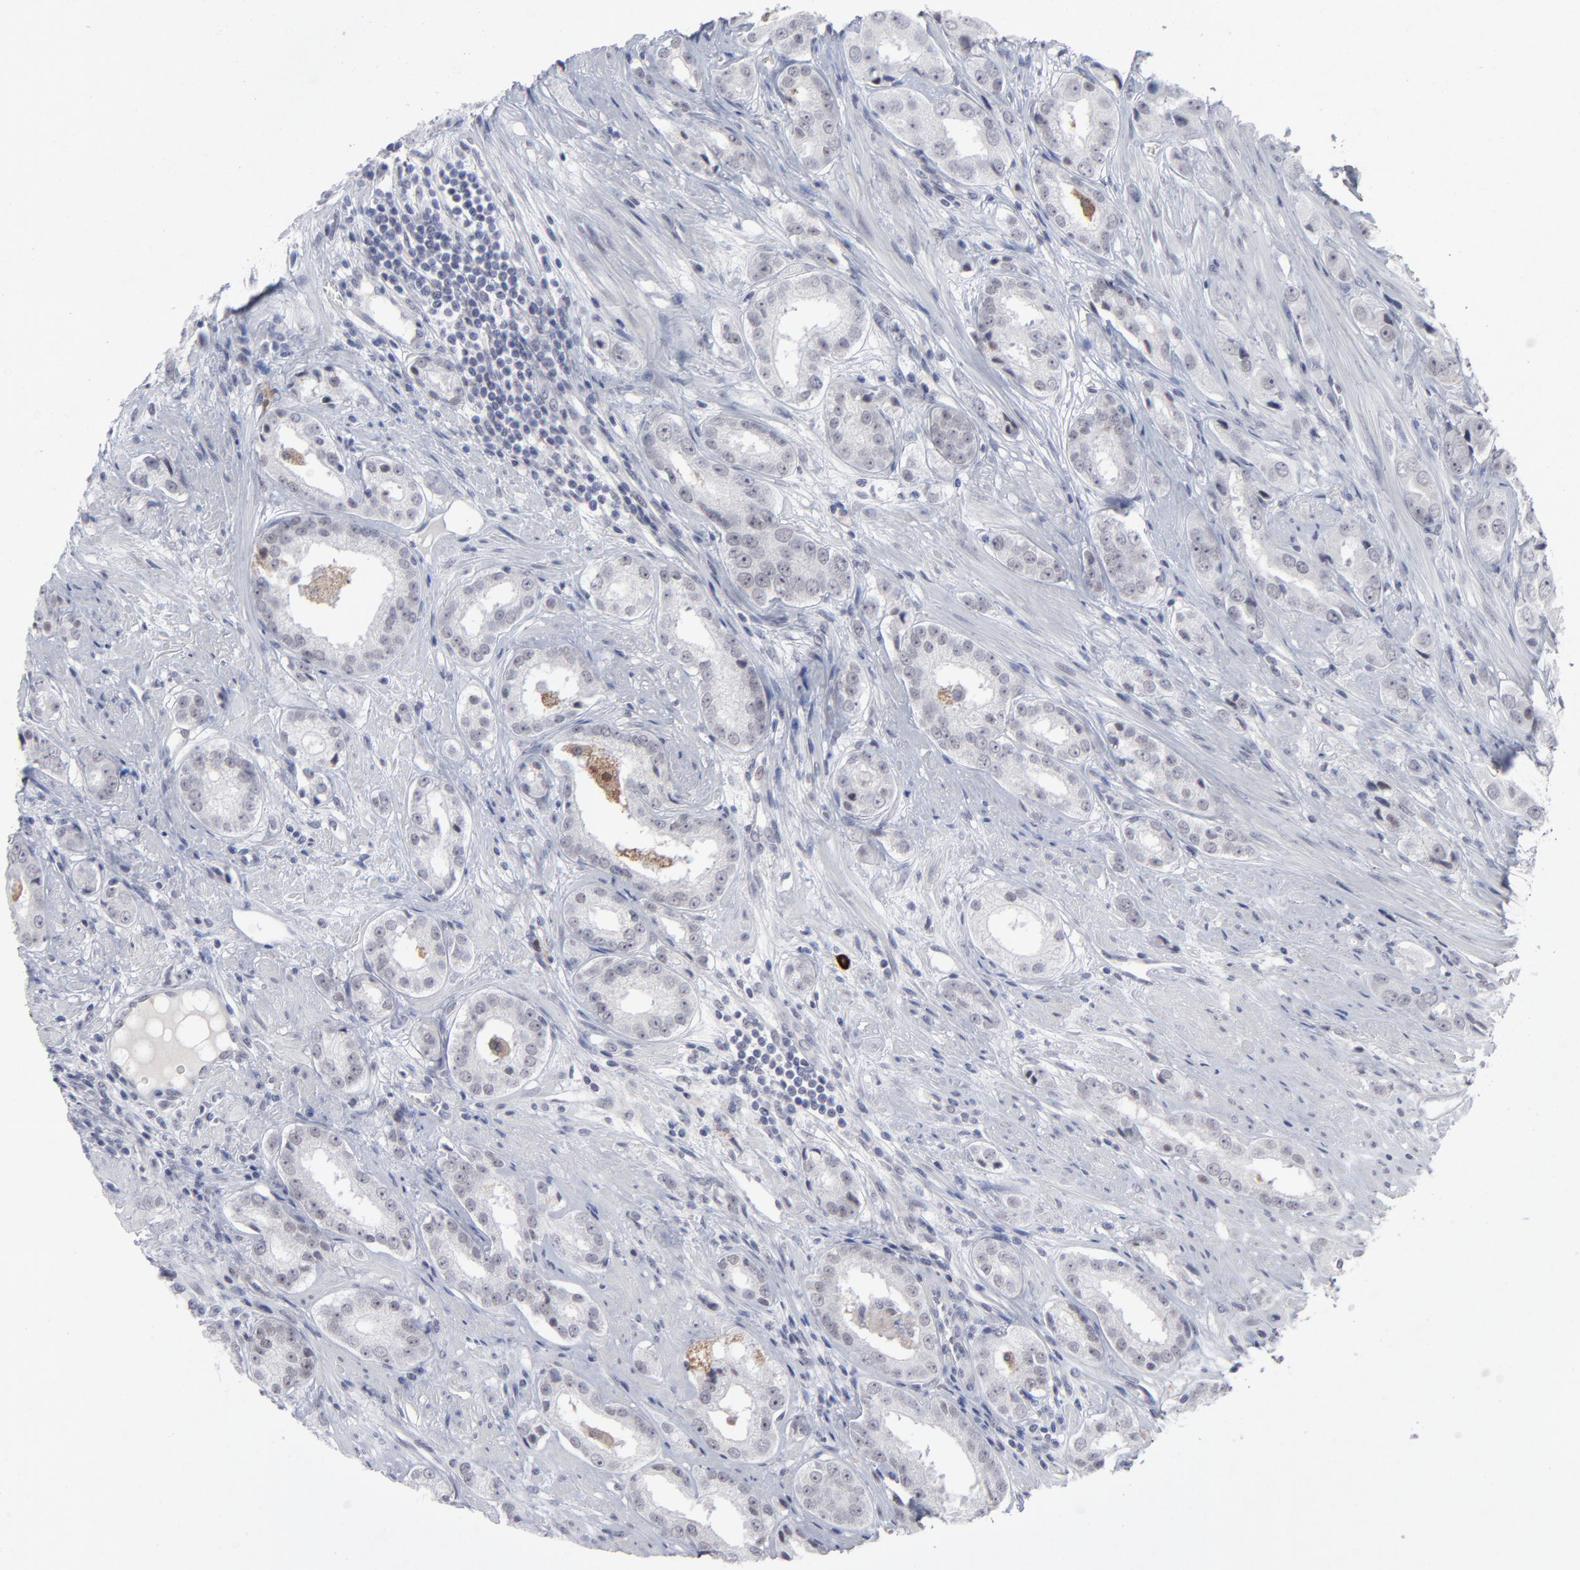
{"staining": {"intensity": "negative", "quantity": "none", "location": "none"}, "tissue": "prostate cancer", "cell_type": "Tumor cells", "image_type": "cancer", "snomed": [{"axis": "morphology", "description": "Adenocarcinoma, Medium grade"}, {"axis": "topography", "description": "Prostate"}], "caption": "A high-resolution photomicrograph shows immunohistochemistry (IHC) staining of prostate cancer, which demonstrates no significant staining in tumor cells.", "gene": "CCR2", "patient": {"sex": "male", "age": 53}}